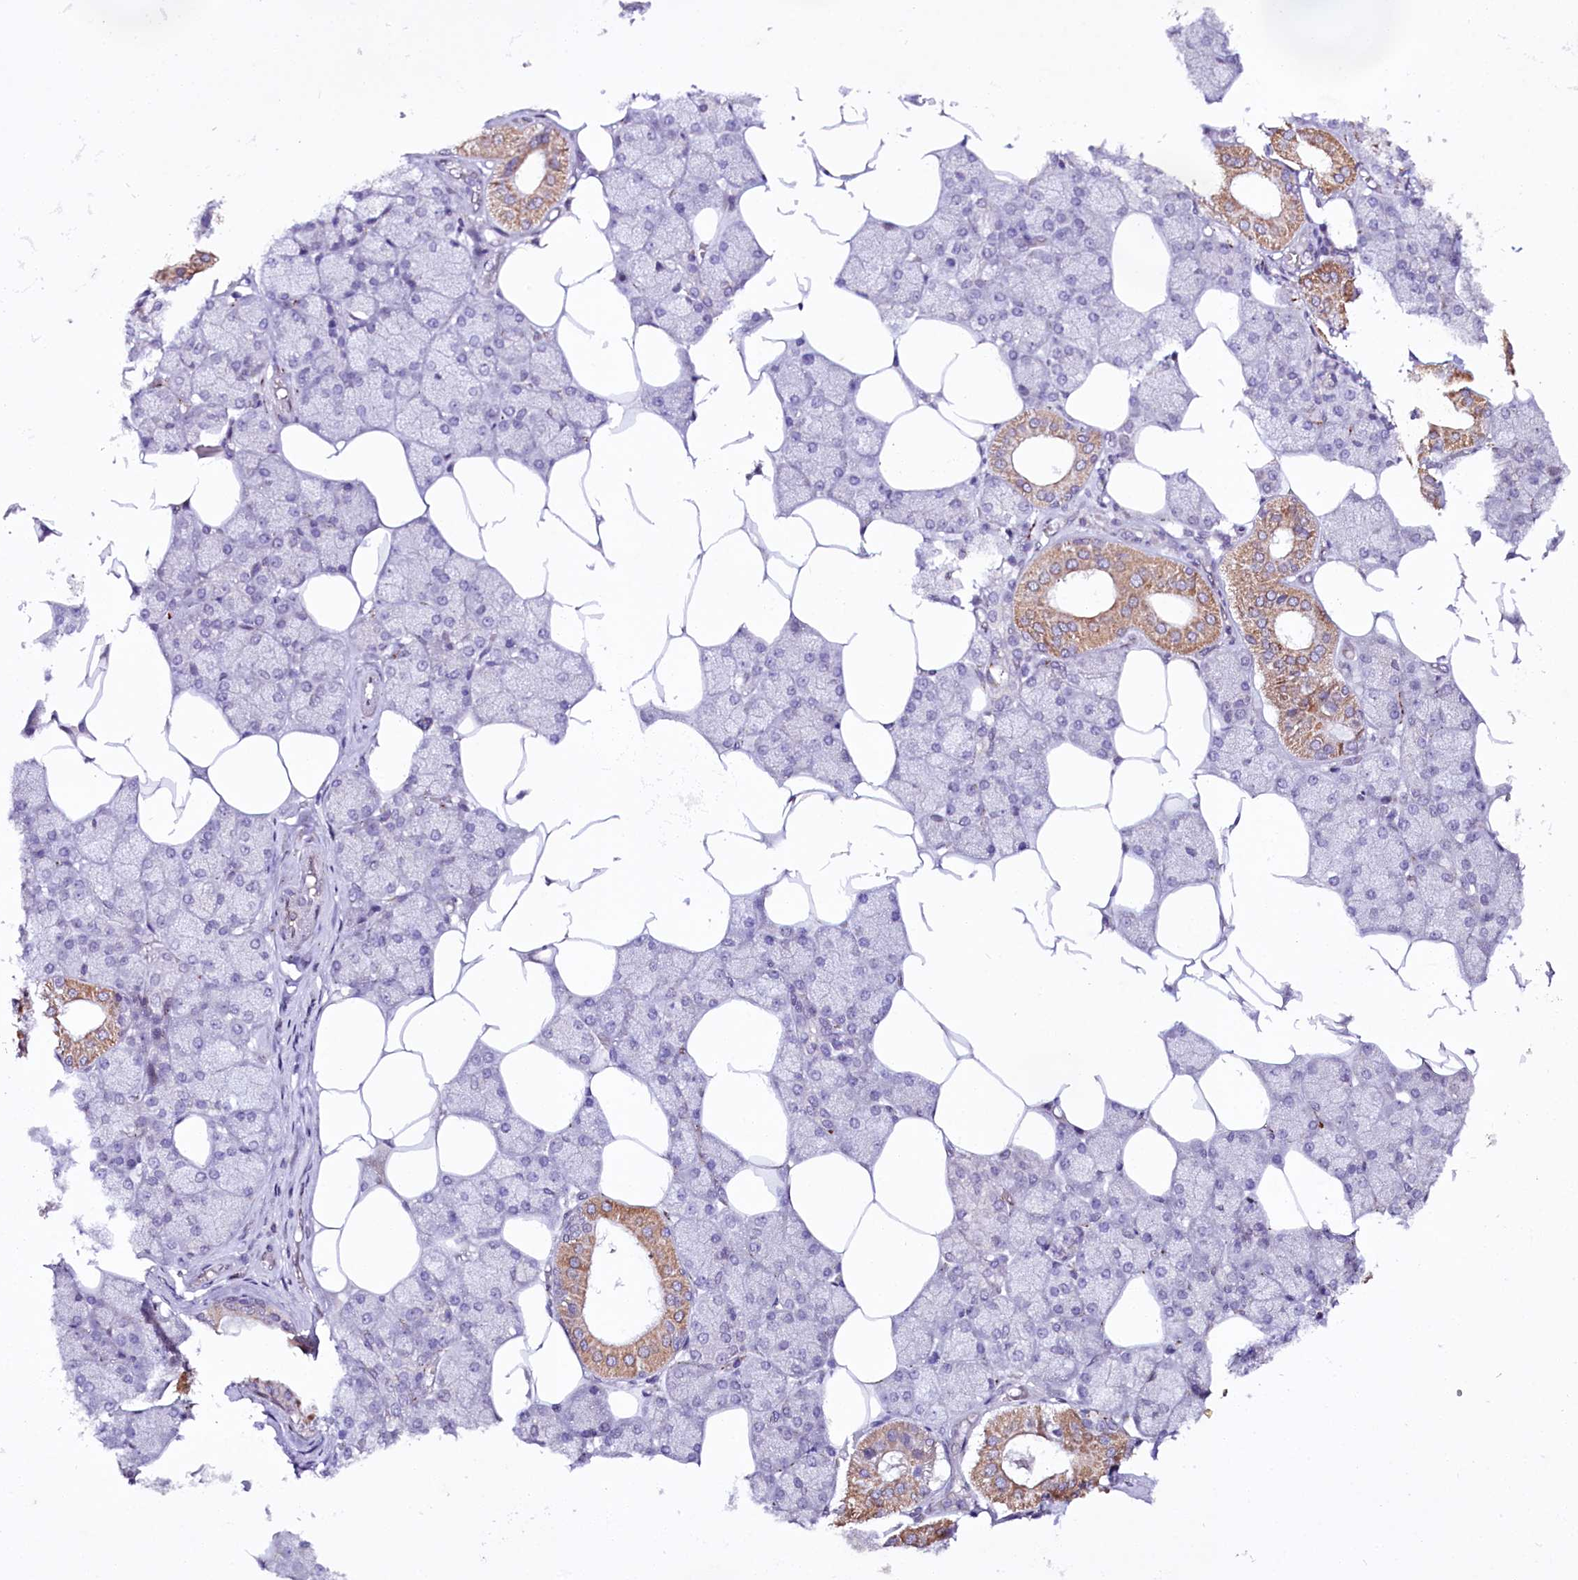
{"staining": {"intensity": "moderate", "quantity": "<25%", "location": "cytoplasmic/membranous,nuclear"}, "tissue": "salivary gland", "cell_type": "Glandular cells", "image_type": "normal", "snomed": [{"axis": "morphology", "description": "Normal tissue, NOS"}, {"axis": "topography", "description": "Salivary gland"}], "caption": "Unremarkable salivary gland demonstrates moderate cytoplasmic/membranous,nuclear expression in approximately <25% of glandular cells (DAB (3,3'-diaminobenzidine) = brown stain, brightfield microscopy at high magnification)..", "gene": "ZNF226", "patient": {"sex": "male", "age": 62}}